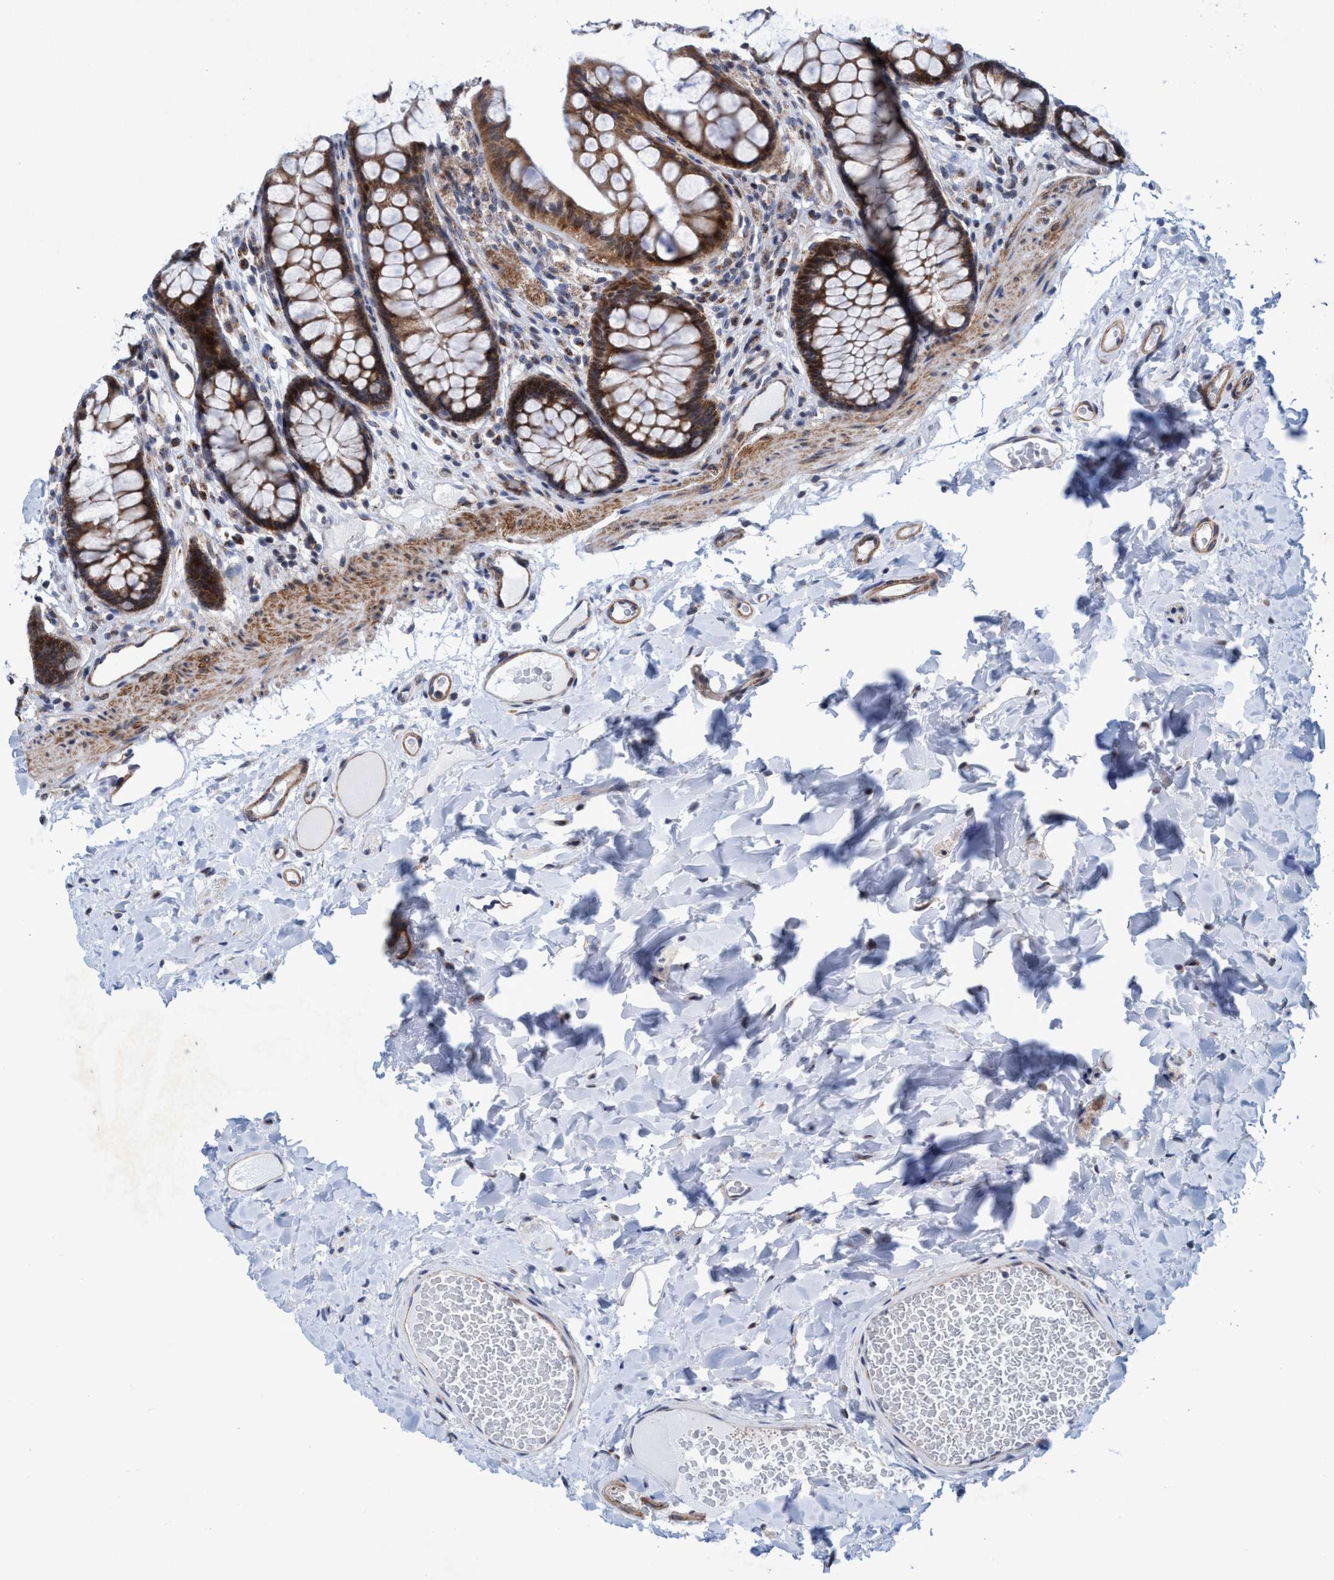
{"staining": {"intensity": "moderate", "quantity": "25%-75%", "location": "cytoplasmic/membranous"}, "tissue": "colon", "cell_type": "Endothelial cells", "image_type": "normal", "snomed": [{"axis": "morphology", "description": "Normal tissue, NOS"}, {"axis": "topography", "description": "Colon"}], "caption": "Endothelial cells exhibit medium levels of moderate cytoplasmic/membranous expression in approximately 25%-75% of cells in normal human colon.", "gene": "POLR1F", "patient": {"sex": "female", "age": 55}}